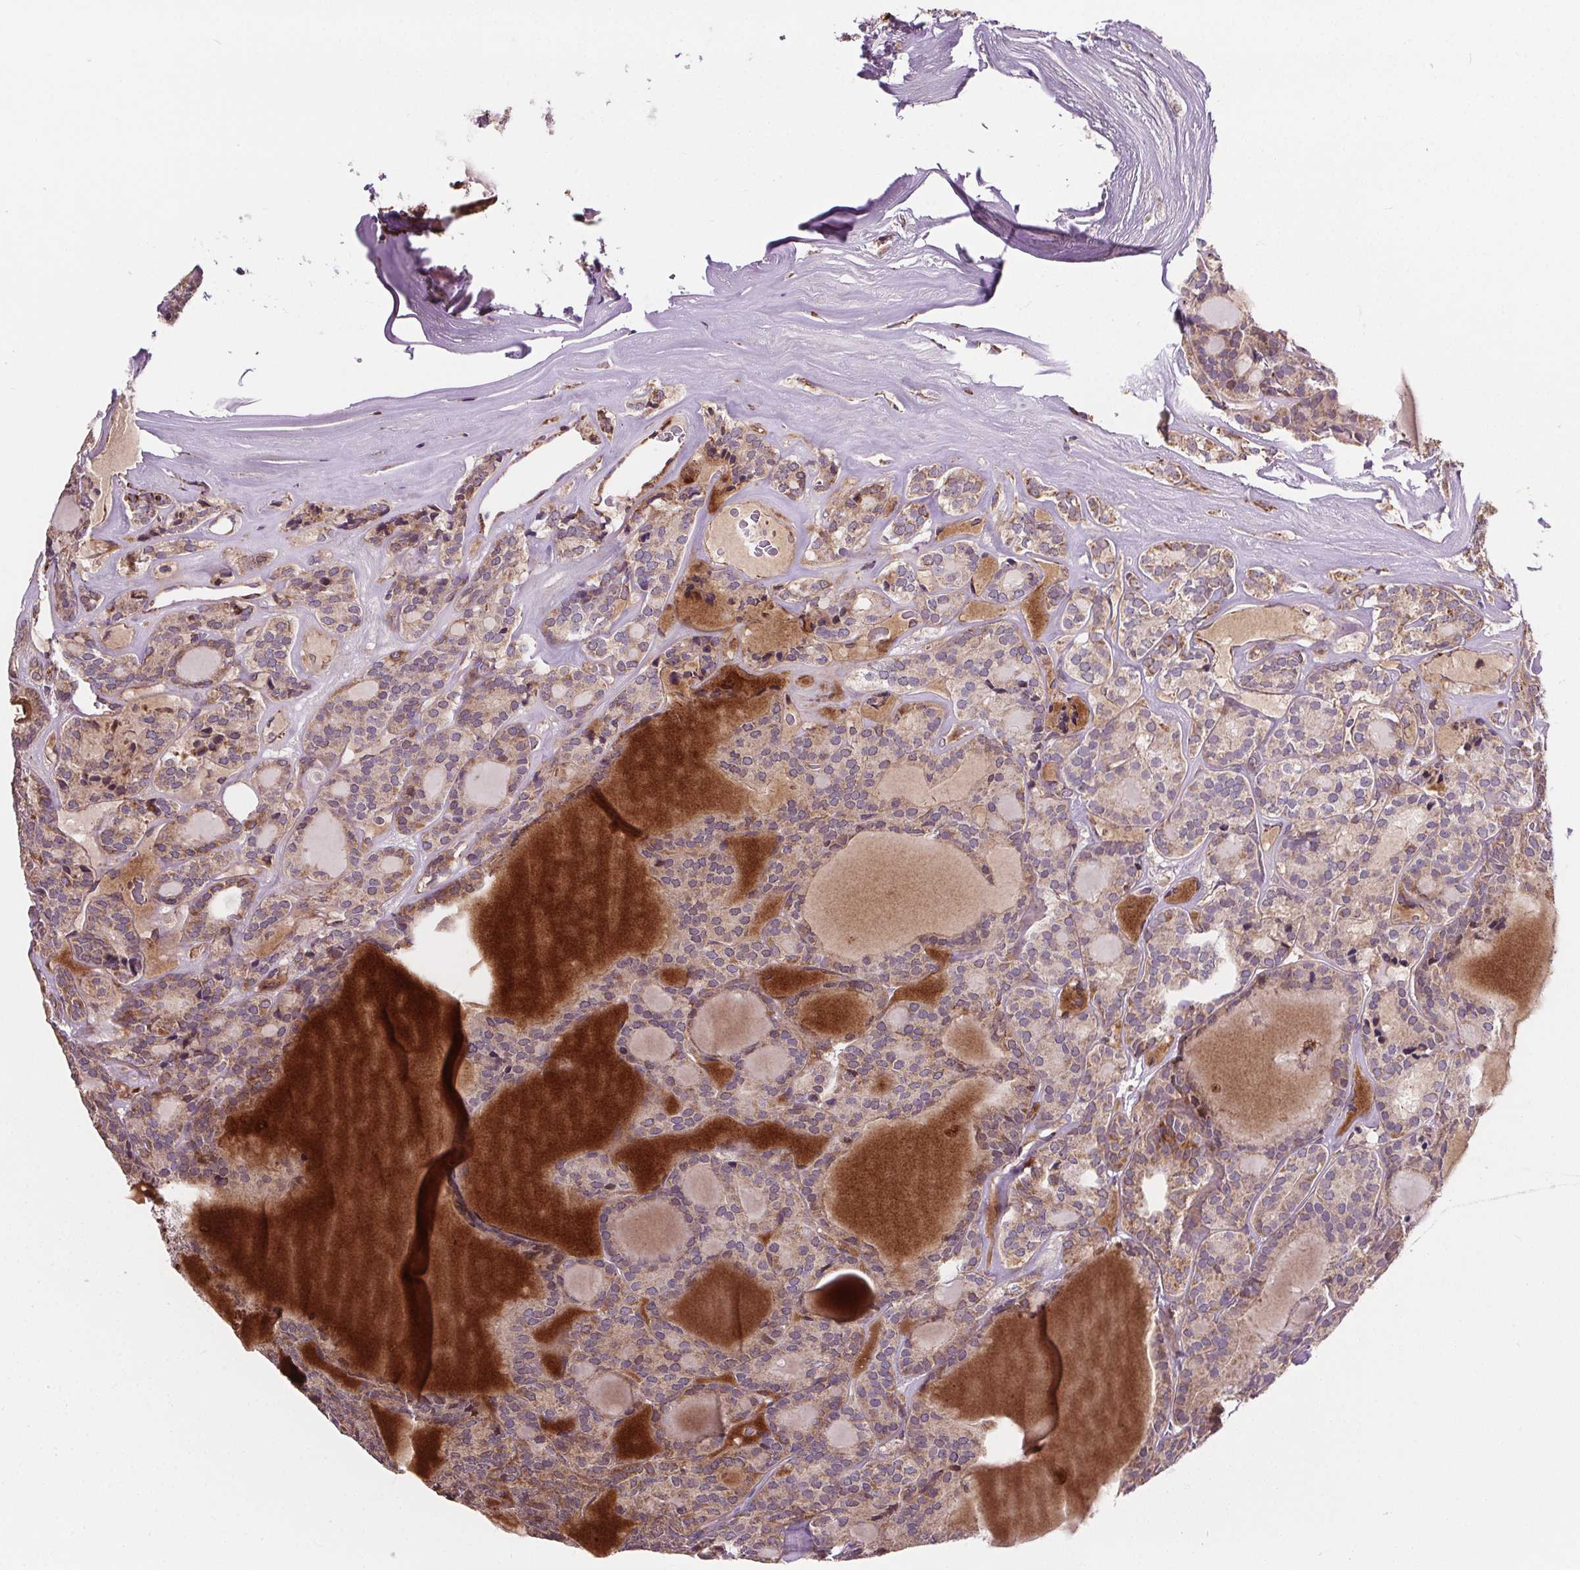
{"staining": {"intensity": "moderate", "quantity": "<25%", "location": "cytoplasmic/membranous"}, "tissue": "thyroid cancer", "cell_type": "Tumor cells", "image_type": "cancer", "snomed": [{"axis": "morphology", "description": "Follicular adenoma carcinoma, NOS"}, {"axis": "topography", "description": "Thyroid gland"}], "caption": "Follicular adenoma carcinoma (thyroid) stained for a protein (brown) shows moderate cytoplasmic/membranous positive positivity in approximately <25% of tumor cells.", "gene": "GOLT1B", "patient": {"sex": "male", "age": 74}}